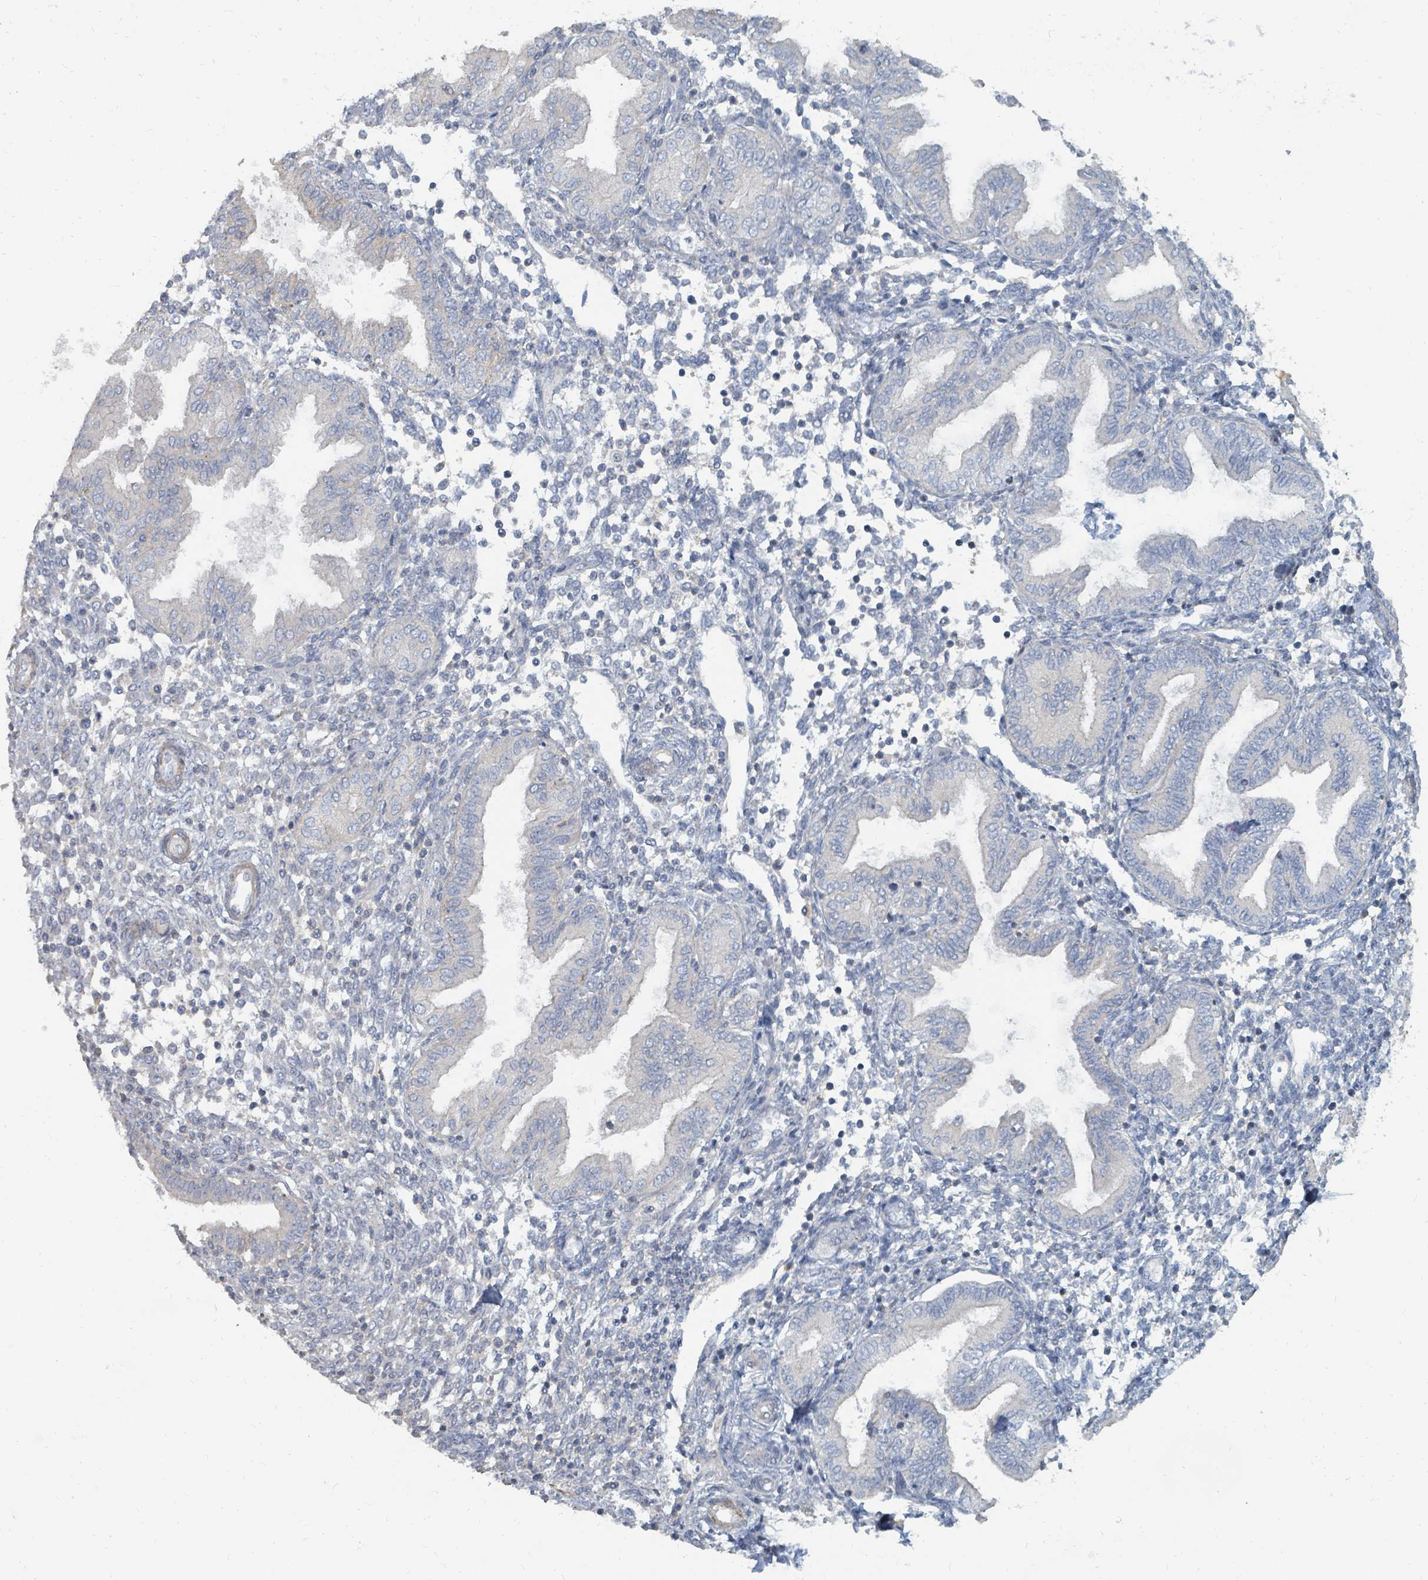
{"staining": {"intensity": "negative", "quantity": "none", "location": "none"}, "tissue": "endometrium", "cell_type": "Cells in endometrial stroma", "image_type": "normal", "snomed": [{"axis": "morphology", "description": "Normal tissue, NOS"}, {"axis": "topography", "description": "Endometrium"}], "caption": "IHC photomicrograph of normal endometrium: endometrium stained with DAB (3,3'-diaminobenzidine) demonstrates no significant protein positivity in cells in endometrial stroma. (DAB immunohistochemistry (IHC) visualized using brightfield microscopy, high magnification).", "gene": "ARGFX", "patient": {"sex": "female", "age": 53}}